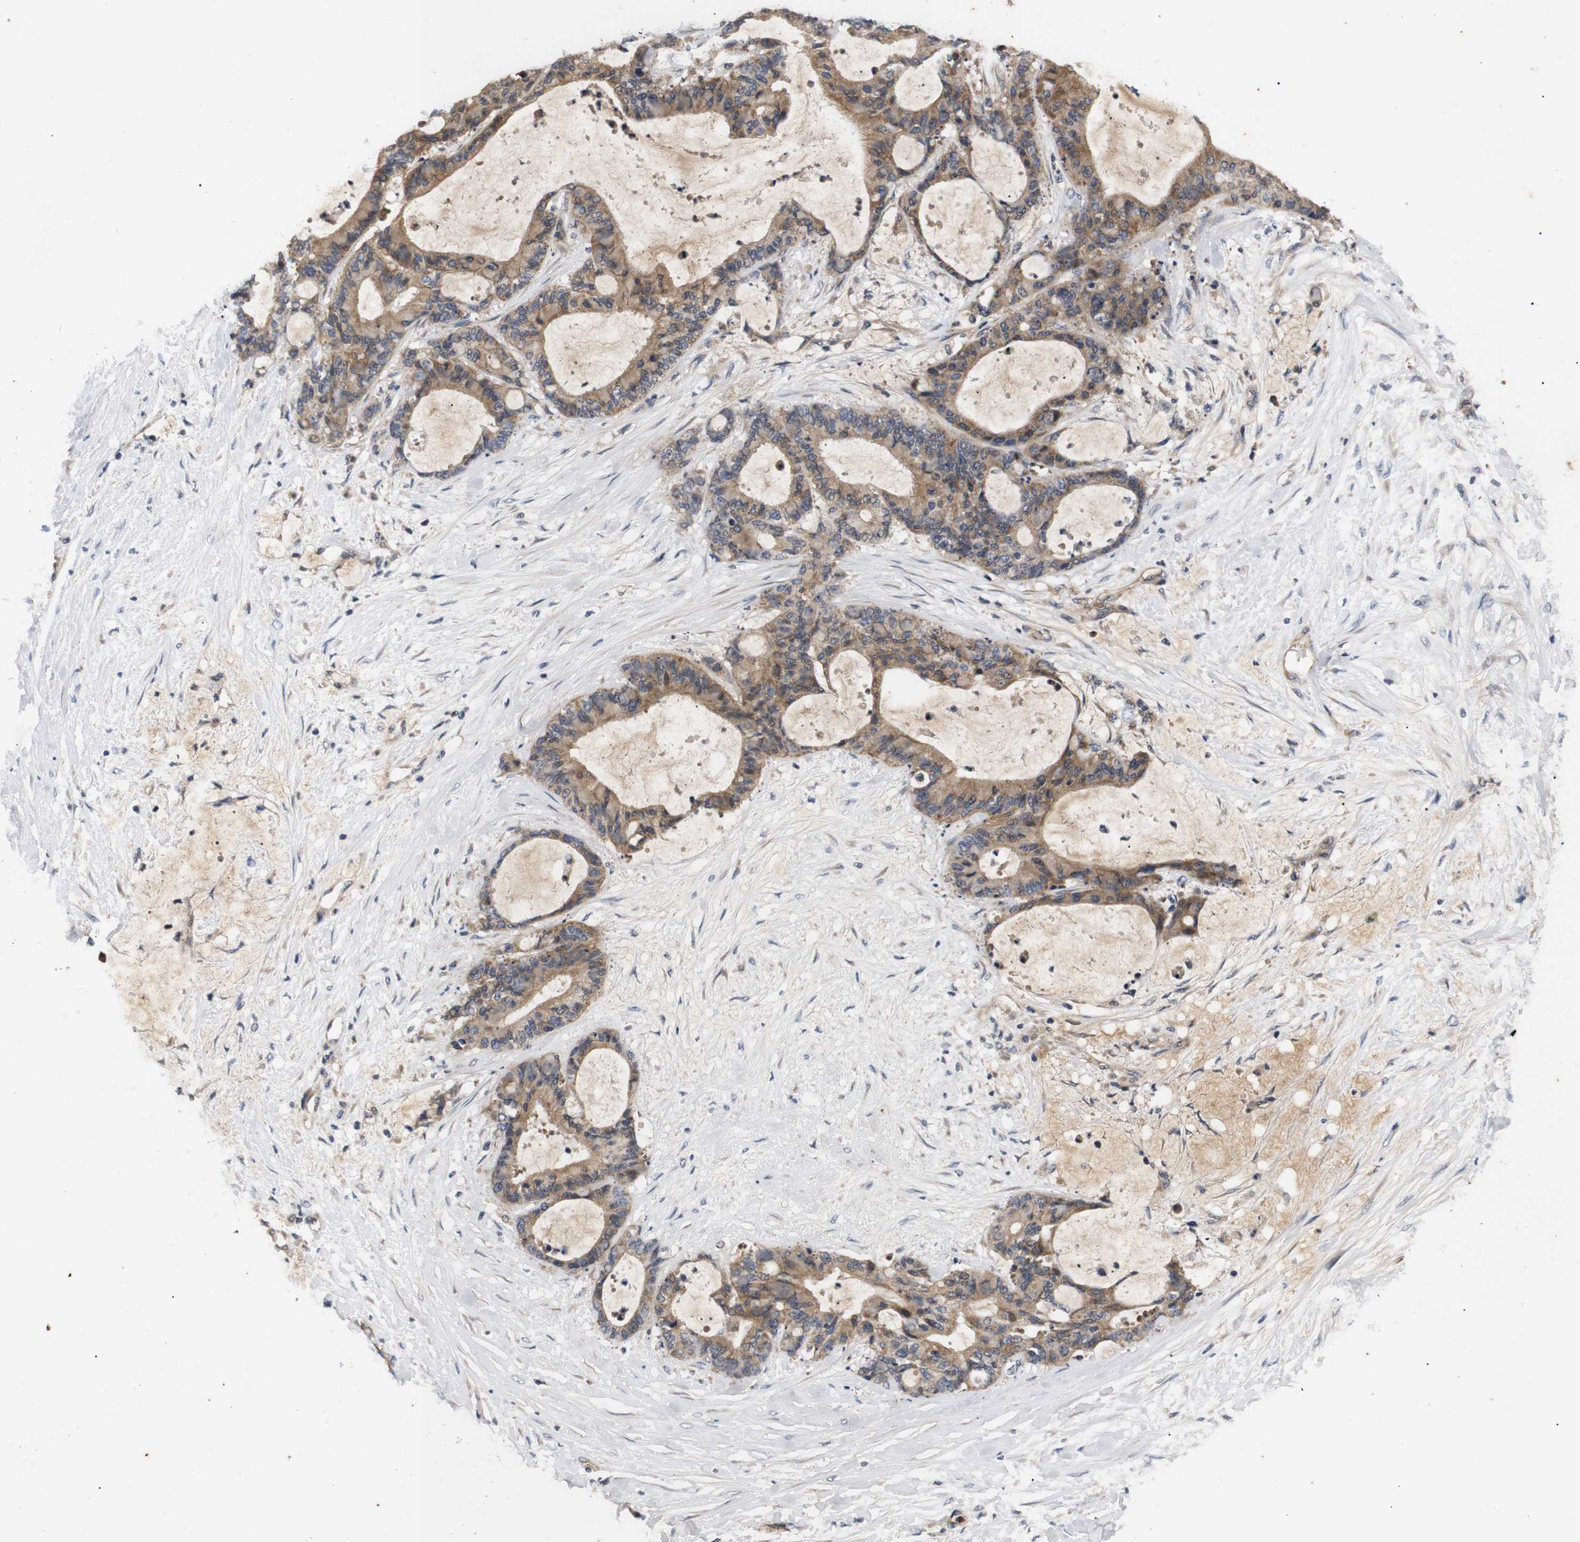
{"staining": {"intensity": "moderate", "quantity": ">75%", "location": "cytoplasmic/membranous"}, "tissue": "liver cancer", "cell_type": "Tumor cells", "image_type": "cancer", "snomed": [{"axis": "morphology", "description": "Cholangiocarcinoma"}, {"axis": "topography", "description": "Liver"}], "caption": "Protein staining by IHC demonstrates moderate cytoplasmic/membranous expression in approximately >75% of tumor cells in cholangiocarcinoma (liver). Using DAB (brown) and hematoxylin (blue) stains, captured at high magnification using brightfield microscopy.", "gene": "RIPK1", "patient": {"sex": "female", "age": 73}}